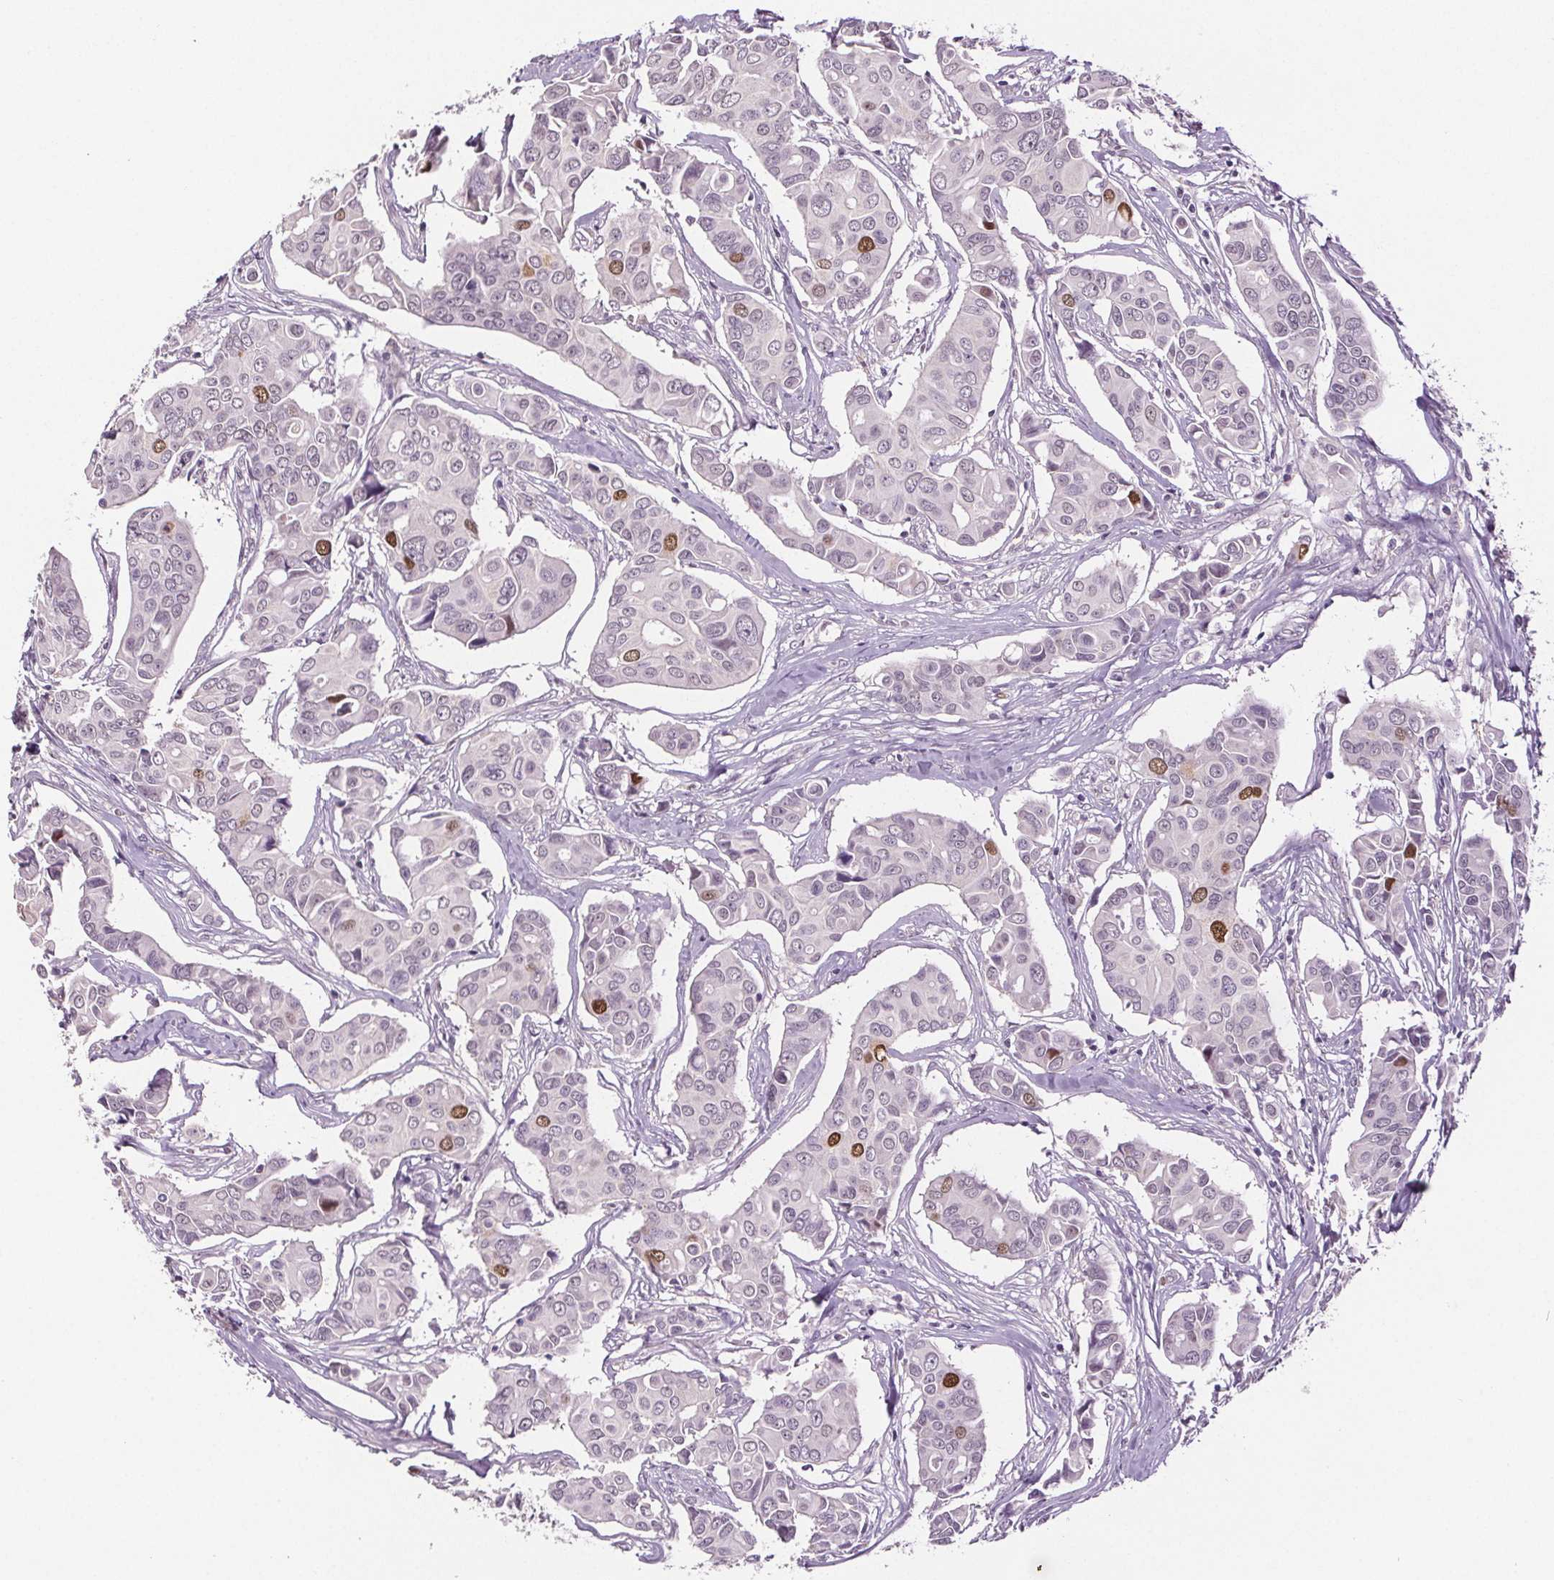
{"staining": {"intensity": "moderate", "quantity": "<25%", "location": "nuclear"}, "tissue": "breast cancer", "cell_type": "Tumor cells", "image_type": "cancer", "snomed": [{"axis": "morphology", "description": "Duct carcinoma"}, {"axis": "topography", "description": "Breast"}], "caption": "The immunohistochemical stain shows moderate nuclear staining in tumor cells of breast intraductal carcinoma tissue.", "gene": "CENPF", "patient": {"sex": "female", "age": 54}}